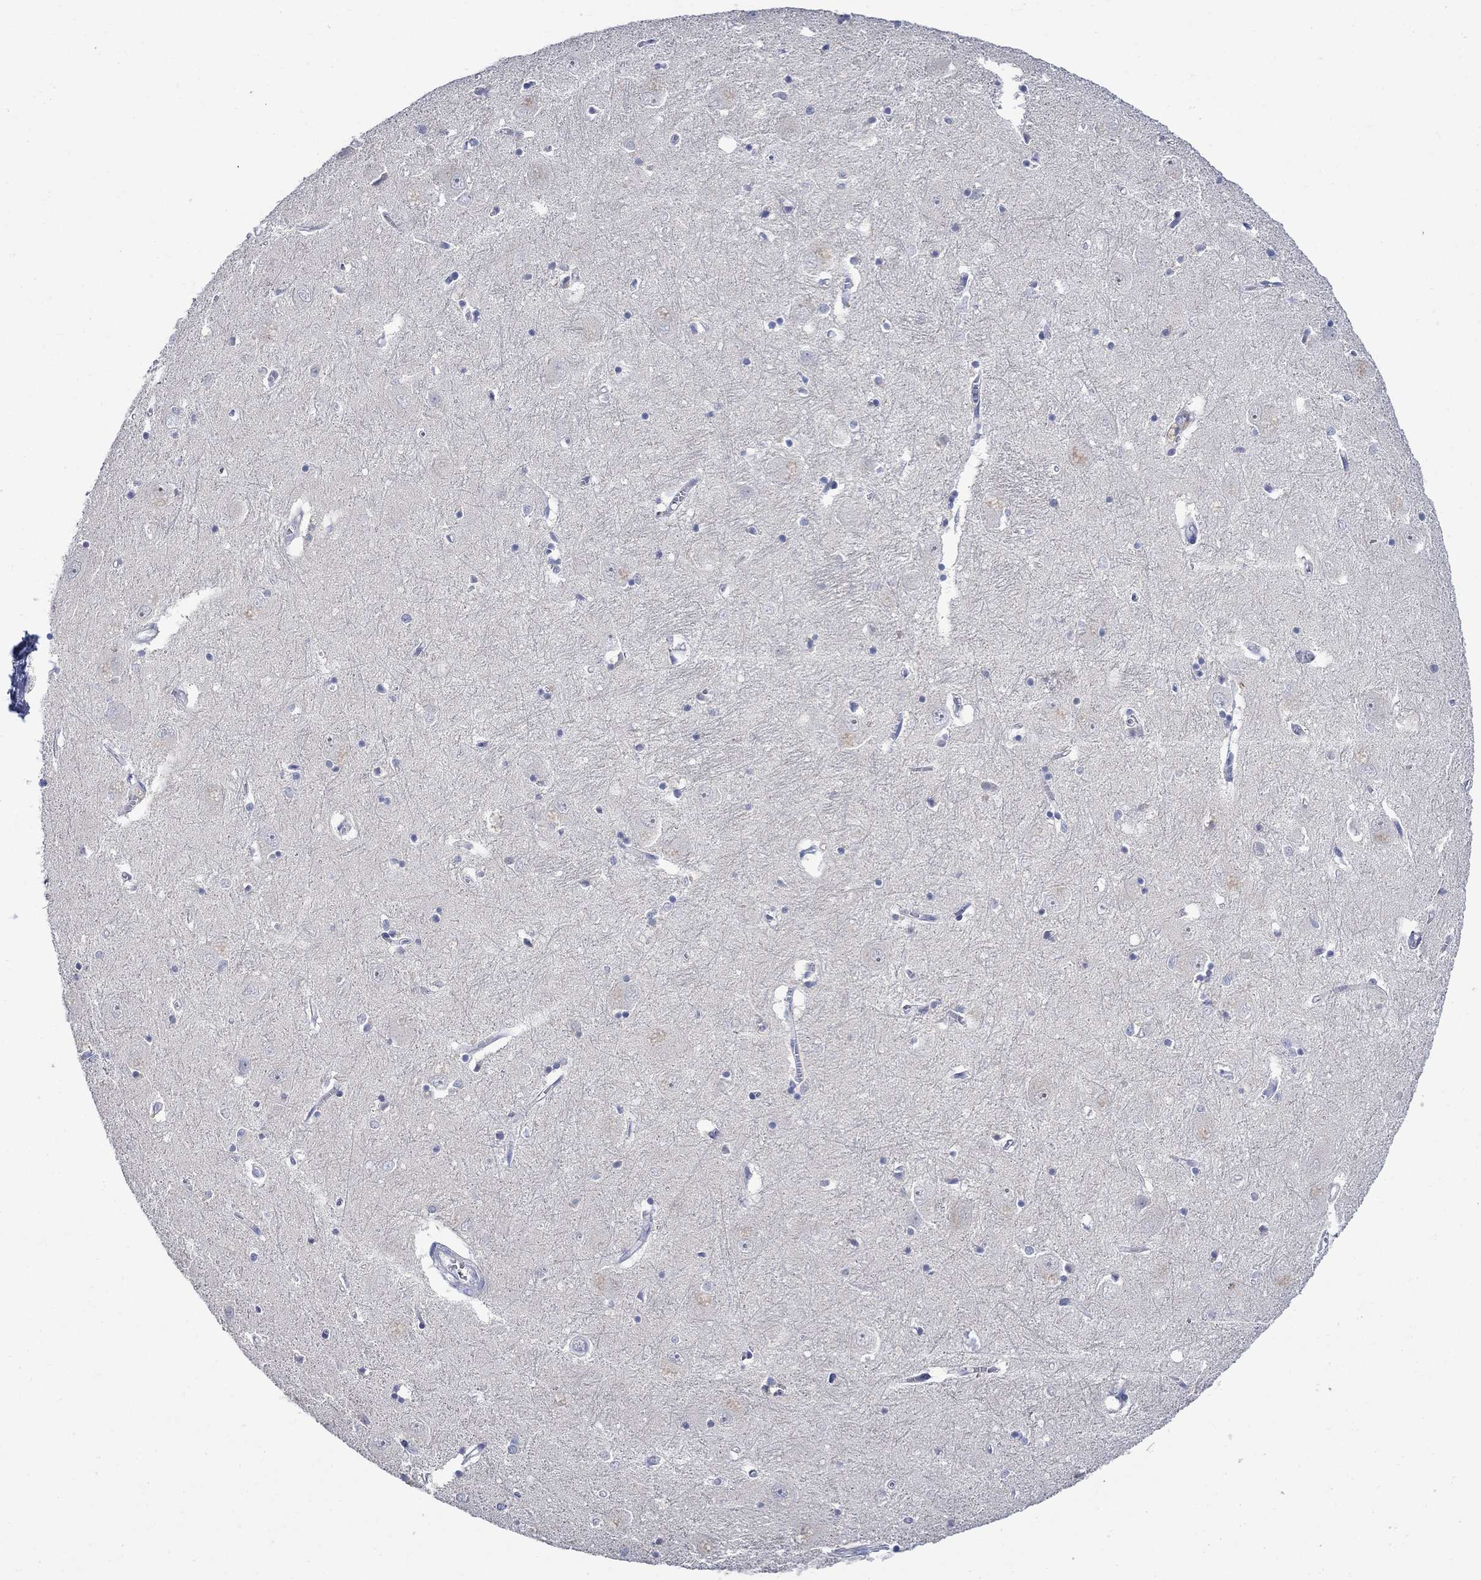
{"staining": {"intensity": "negative", "quantity": "none", "location": "none"}, "tissue": "caudate", "cell_type": "Glial cells", "image_type": "normal", "snomed": [{"axis": "morphology", "description": "Normal tissue, NOS"}, {"axis": "topography", "description": "Lateral ventricle wall"}], "caption": "Immunohistochemistry image of normal caudate stained for a protein (brown), which reveals no positivity in glial cells.", "gene": "DLK1", "patient": {"sex": "male", "age": 54}}